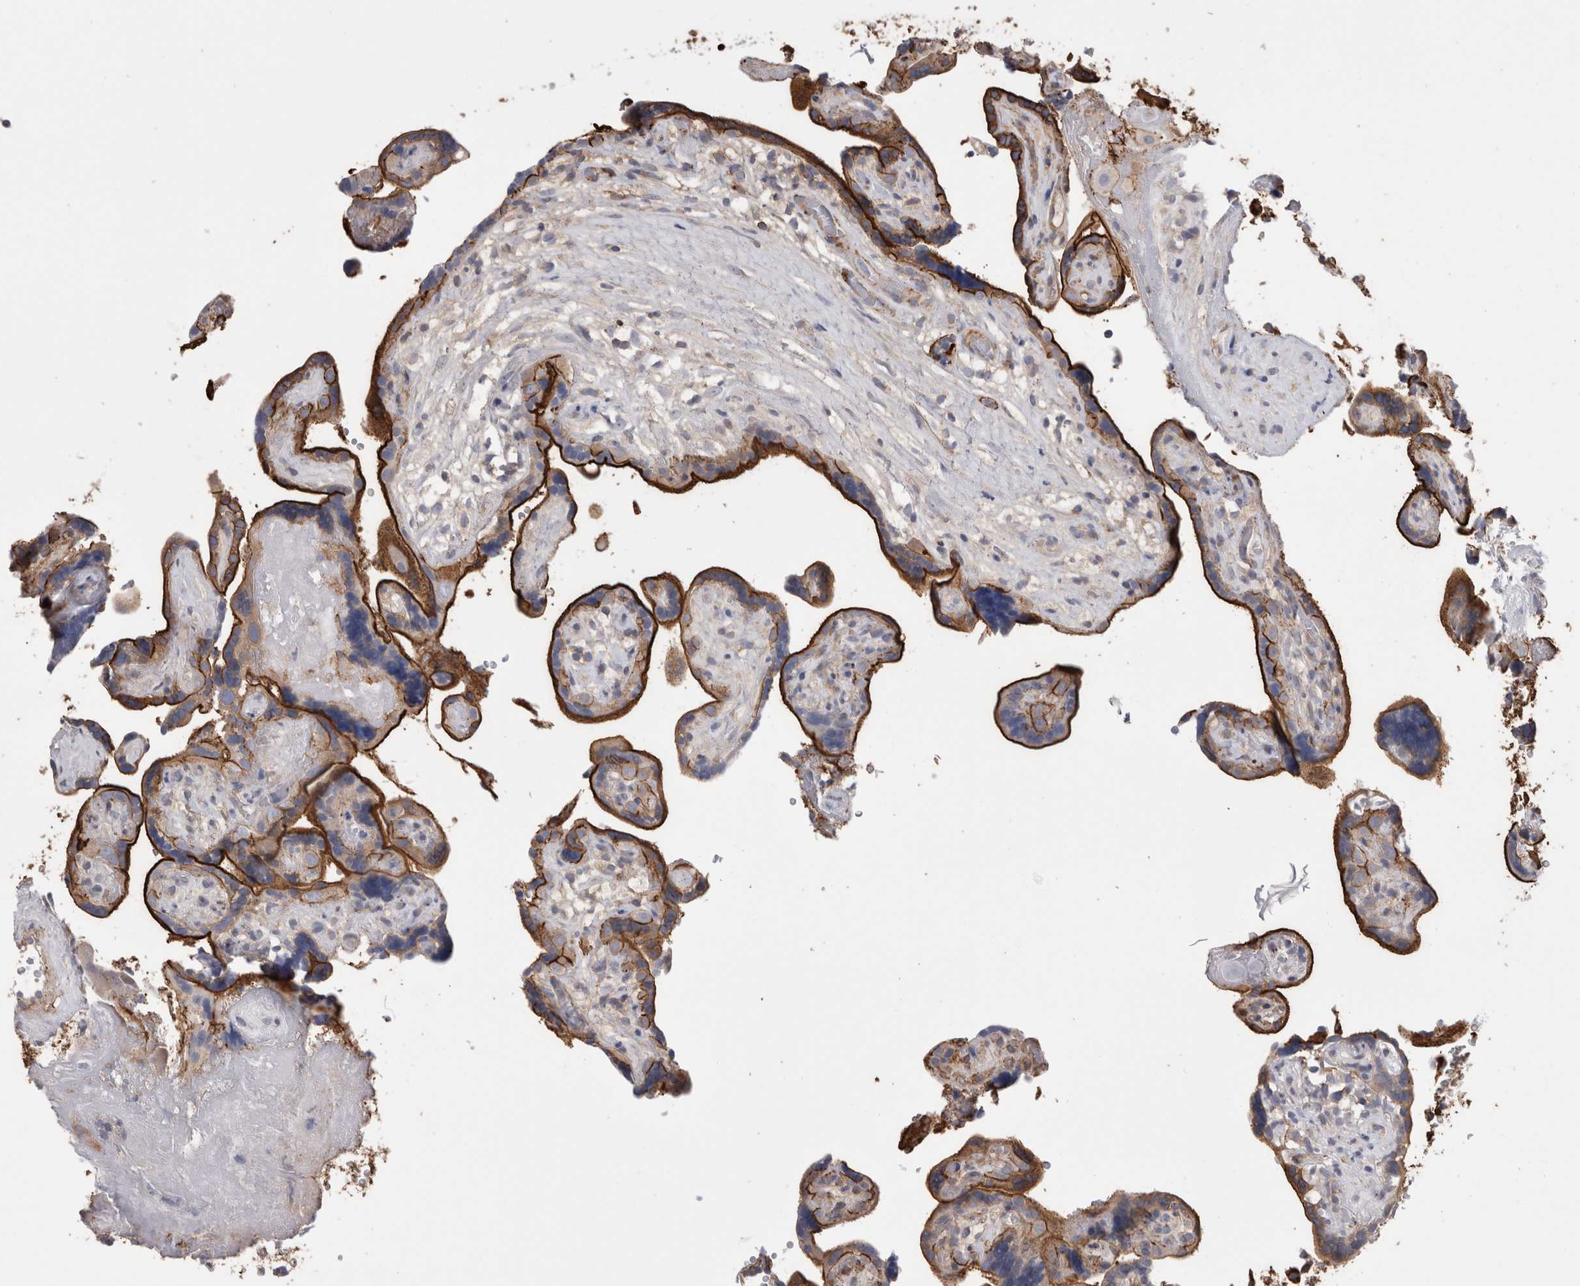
{"staining": {"intensity": "moderate", "quantity": ">75%", "location": "cytoplasmic/membranous"}, "tissue": "placenta", "cell_type": "Decidual cells", "image_type": "normal", "snomed": [{"axis": "morphology", "description": "Normal tissue, NOS"}, {"axis": "topography", "description": "Placenta"}], "caption": "Immunohistochemical staining of unremarkable human placenta demonstrates >75% levels of moderate cytoplasmic/membranous protein staining in approximately >75% of decidual cells.", "gene": "DCTN6", "patient": {"sex": "female", "age": 30}}